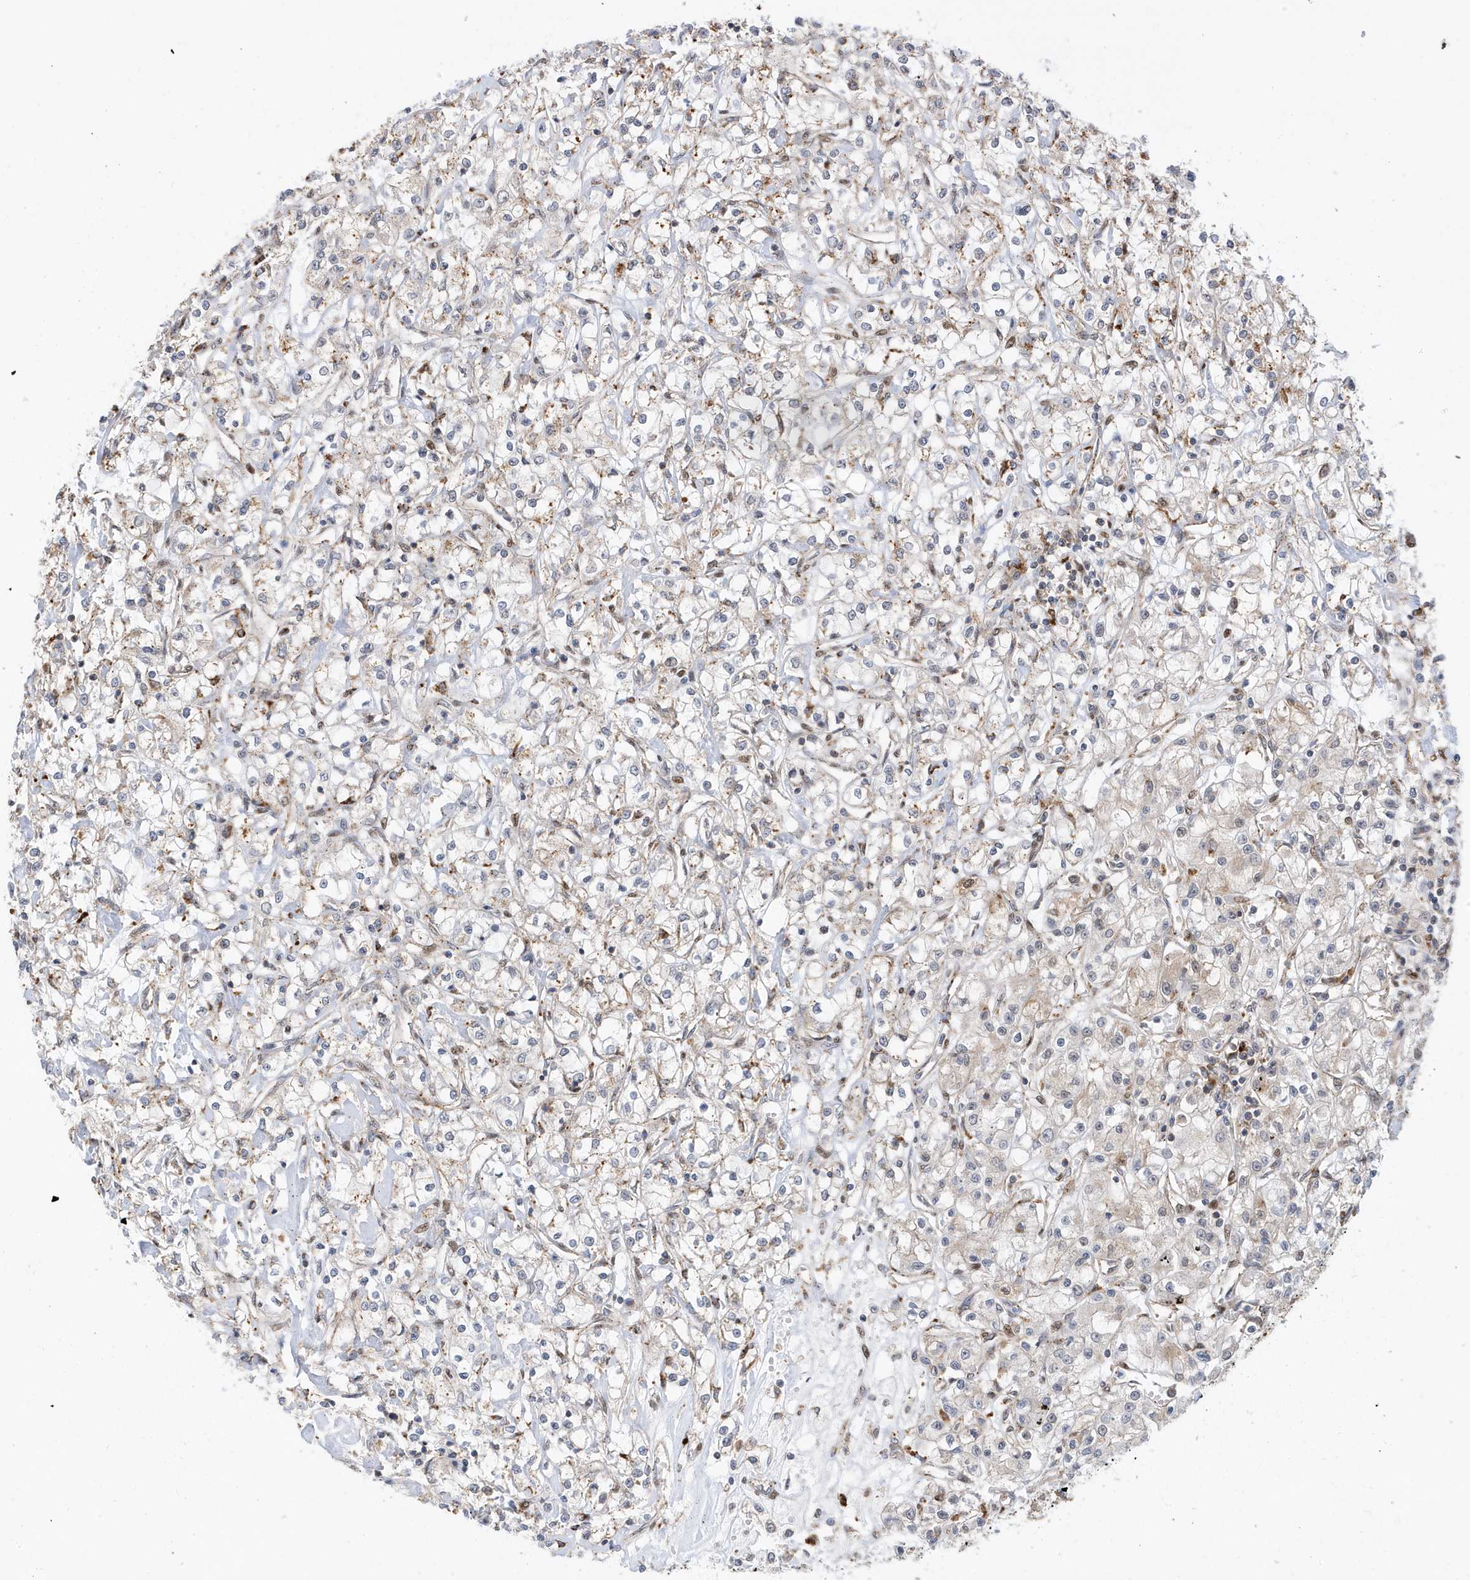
{"staining": {"intensity": "weak", "quantity": "<25%", "location": "cytoplasmic/membranous"}, "tissue": "renal cancer", "cell_type": "Tumor cells", "image_type": "cancer", "snomed": [{"axis": "morphology", "description": "Adenocarcinoma, NOS"}, {"axis": "topography", "description": "Kidney"}], "caption": "Tumor cells show no significant protein staining in renal cancer (adenocarcinoma).", "gene": "ZNF507", "patient": {"sex": "female", "age": 59}}